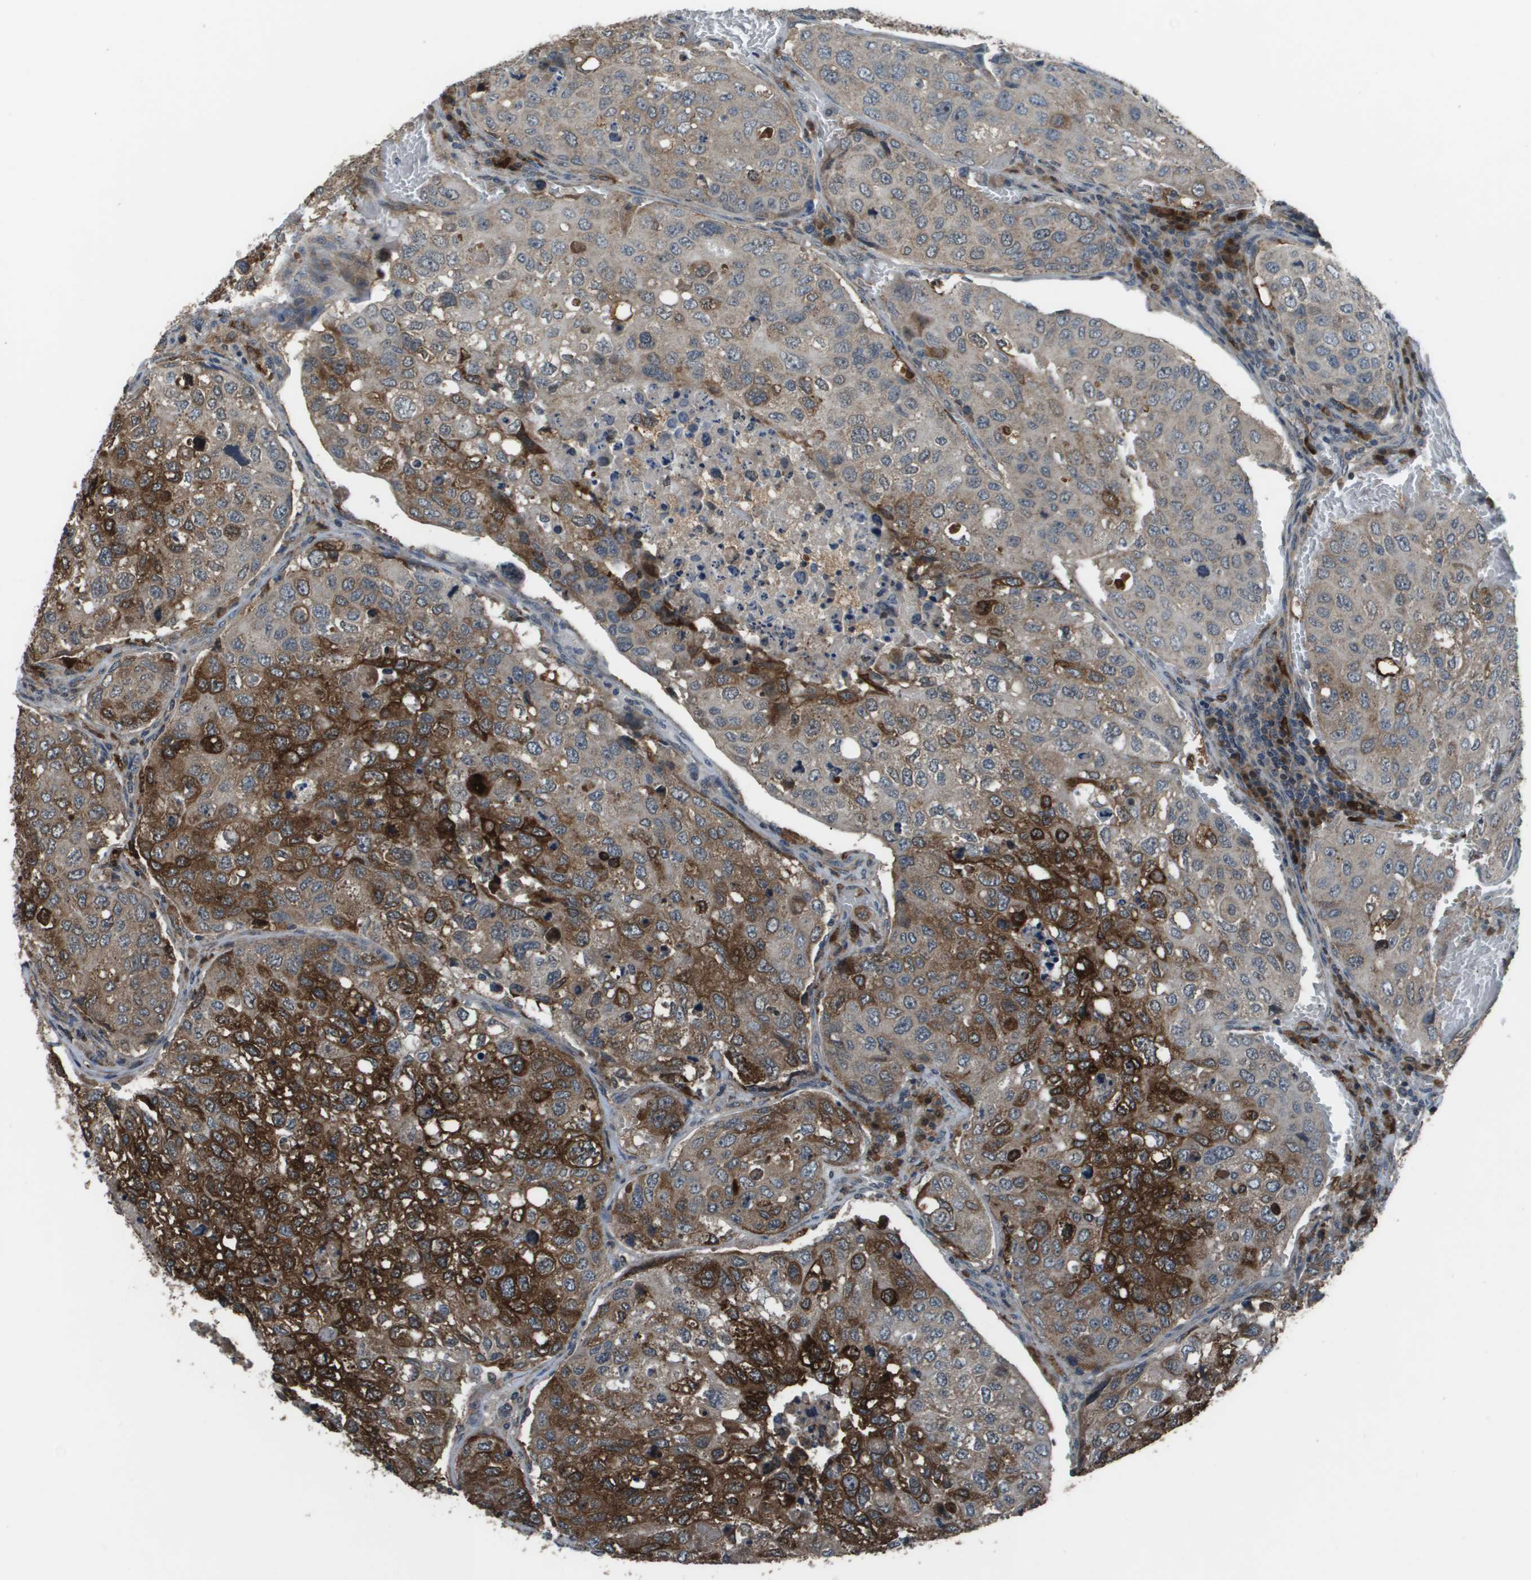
{"staining": {"intensity": "strong", "quantity": "25%-75%", "location": "cytoplasmic/membranous"}, "tissue": "urothelial cancer", "cell_type": "Tumor cells", "image_type": "cancer", "snomed": [{"axis": "morphology", "description": "Urothelial carcinoma, High grade"}, {"axis": "topography", "description": "Lymph node"}, {"axis": "topography", "description": "Urinary bladder"}], "caption": "A photomicrograph showing strong cytoplasmic/membranous expression in about 25%-75% of tumor cells in urothelial cancer, as visualized by brown immunohistochemical staining.", "gene": "GOSR2", "patient": {"sex": "male", "age": 51}}